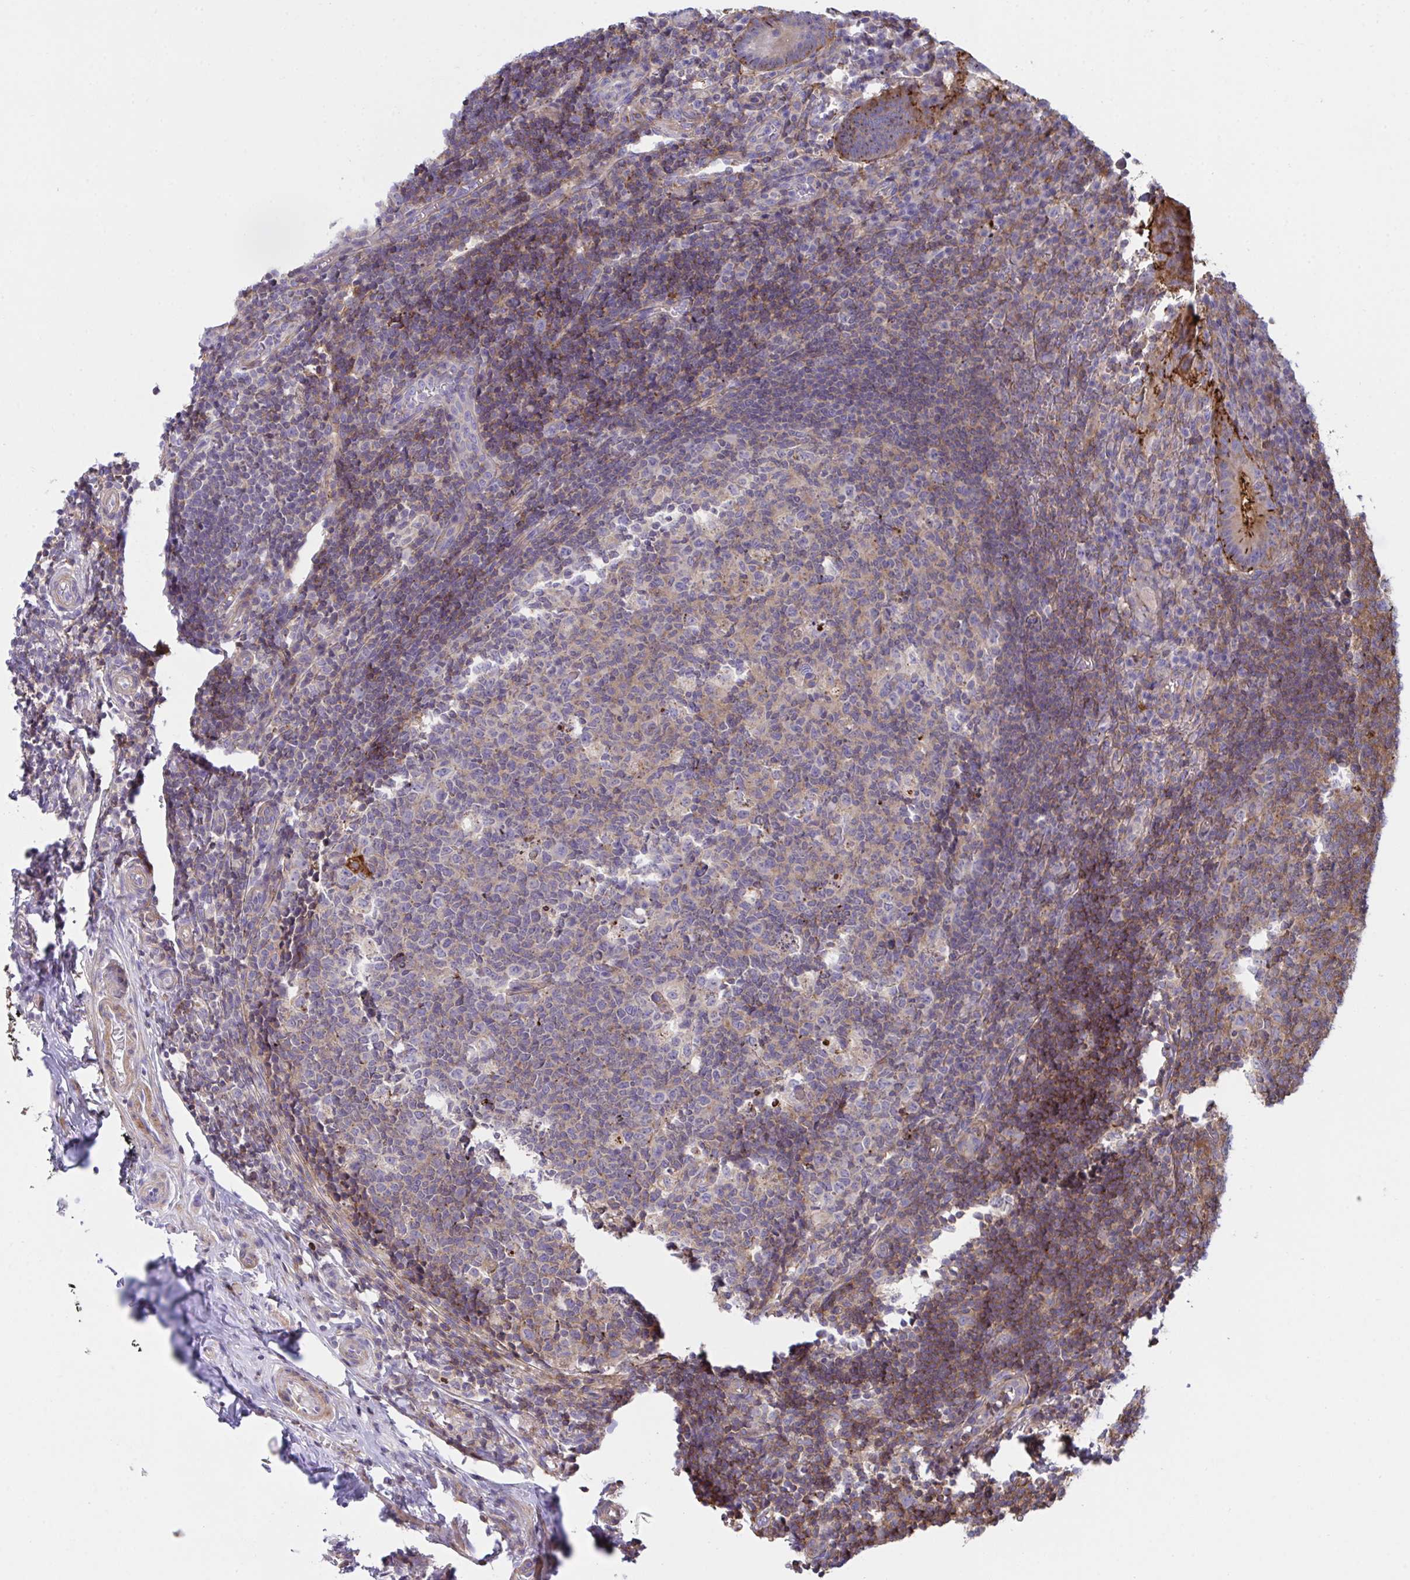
{"staining": {"intensity": "moderate", "quantity": ">75%", "location": "cytoplasmic/membranous"}, "tissue": "appendix", "cell_type": "Glandular cells", "image_type": "normal", "snomed": [{"axis": "morphology", "description": "Normal tissue, NOS"}, {"axis": "topography", "description": "Appendix"}], "caption": "Glandular cells demonstrate moderate cytoplasmic/membranous positivity in approximately >75% of cells in benign appendix.", "gene": "PPIH", "patient": {"sex": "male", "age": 18}}